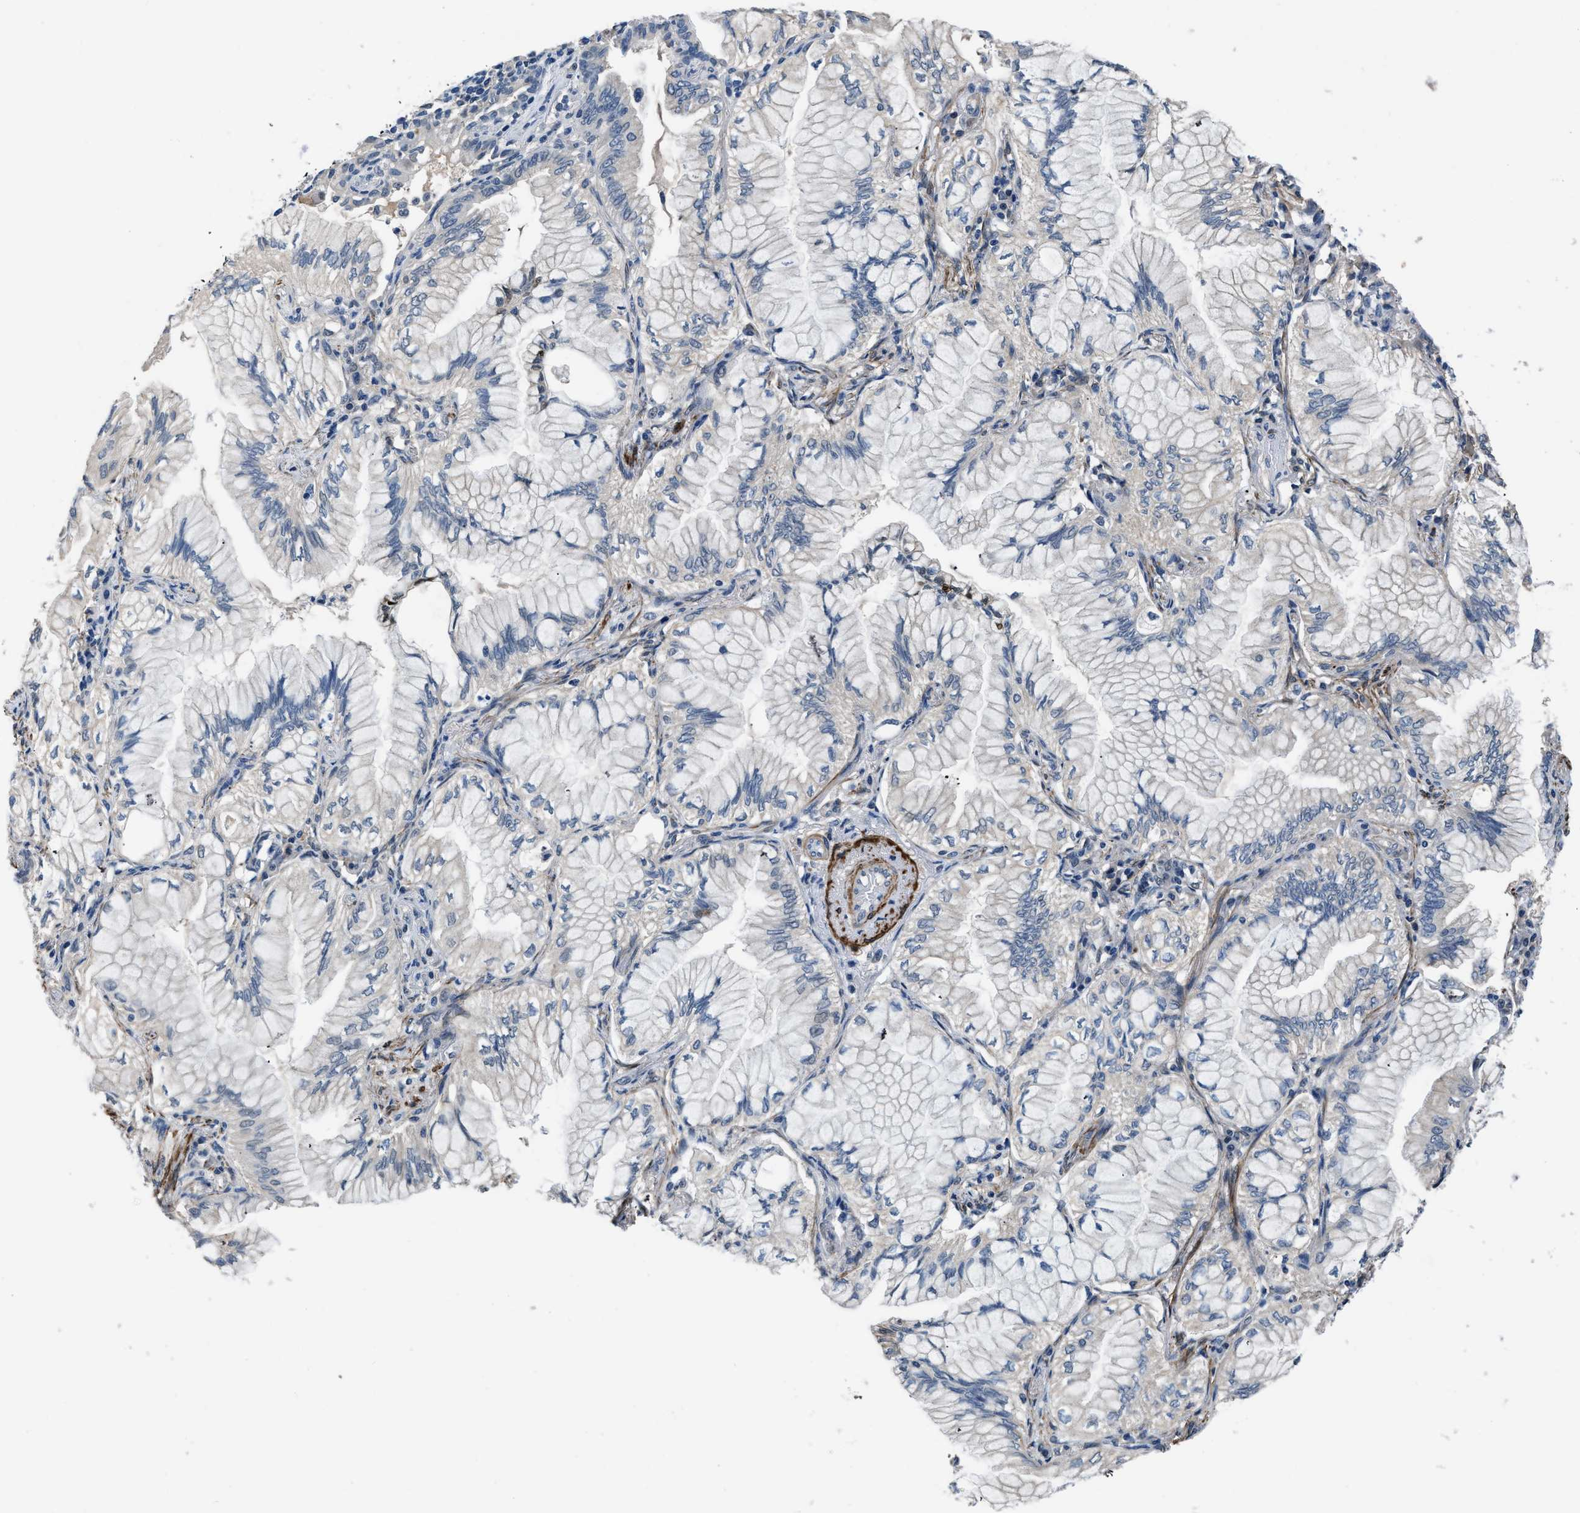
{"staining": {"intensity": "negative", "quantity": "none", "location": "none"}, "tissue": "lung cancer", "cell_type": "Tumor cells", "image_type": "cancer", "snomed": [{"axis": "morphology", "description": "Adenocarcinoma, NOS"}, {"axis": "topography", "description": "Lung"}], "caption": "Protein analysis of lung cancer (adenocarcinoma) shows no significant positivity in tumor cells.", "gene": "LANCL2", "patient": {"sex": "female", "age": 70}}